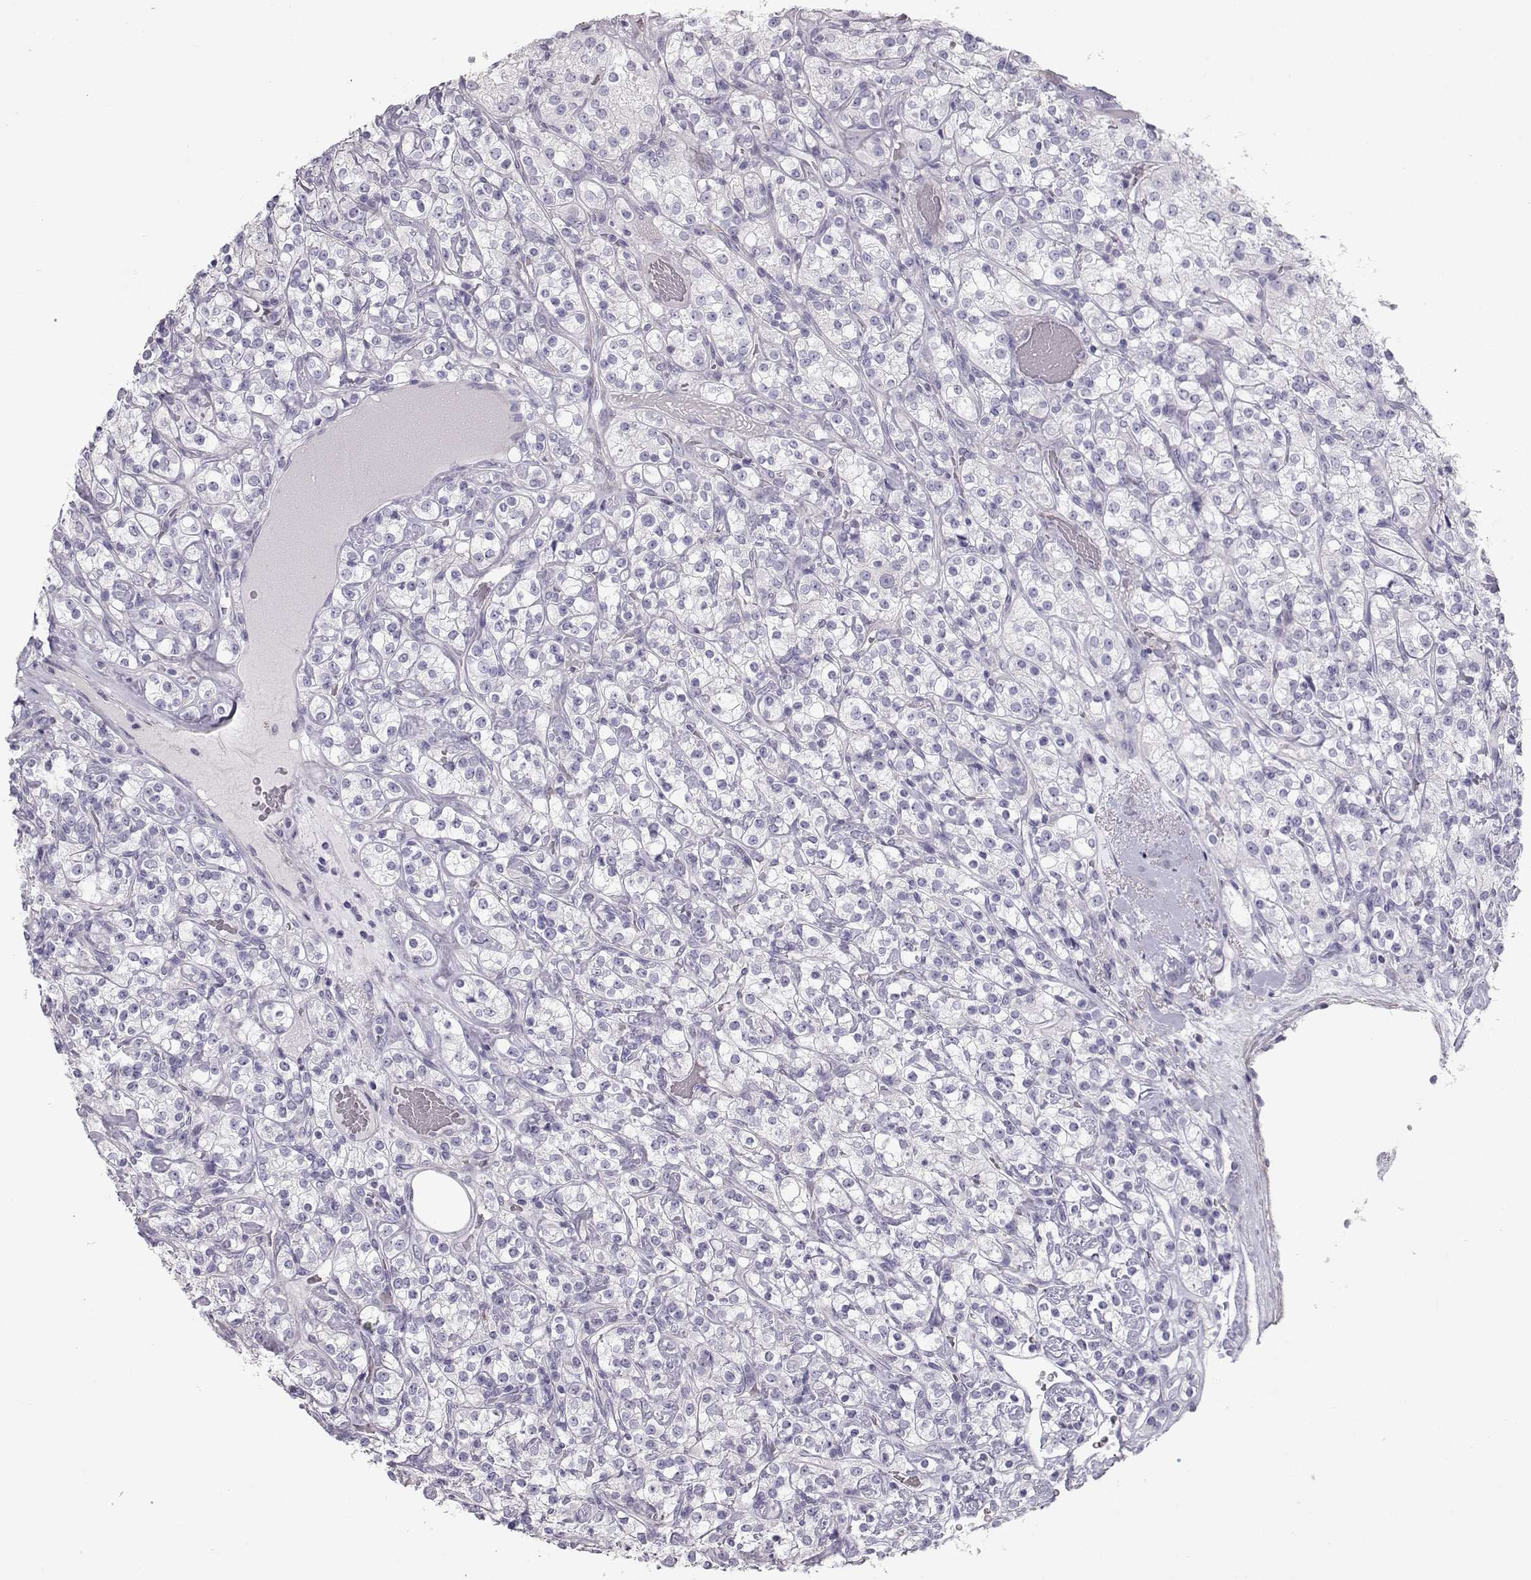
{"staining": {"intensity": "negative", "quantity": "none", "location": "none"}, "tissue": "renal cancer", "cell_type": "Tumor cells", "image_type": "cancer", "snomed": [{"axis": "morphology", "description": "Adenocarcinoma, NOS"}, {"axis": "topography", "description": "Kidney"}], "caption": "A micrograph of adenocarcinoma (renal) stained for a protein reveals no brown staining in tumor cells.", "gene": "SLITRK3", "patient": {"sex": "male", "age": 77}}